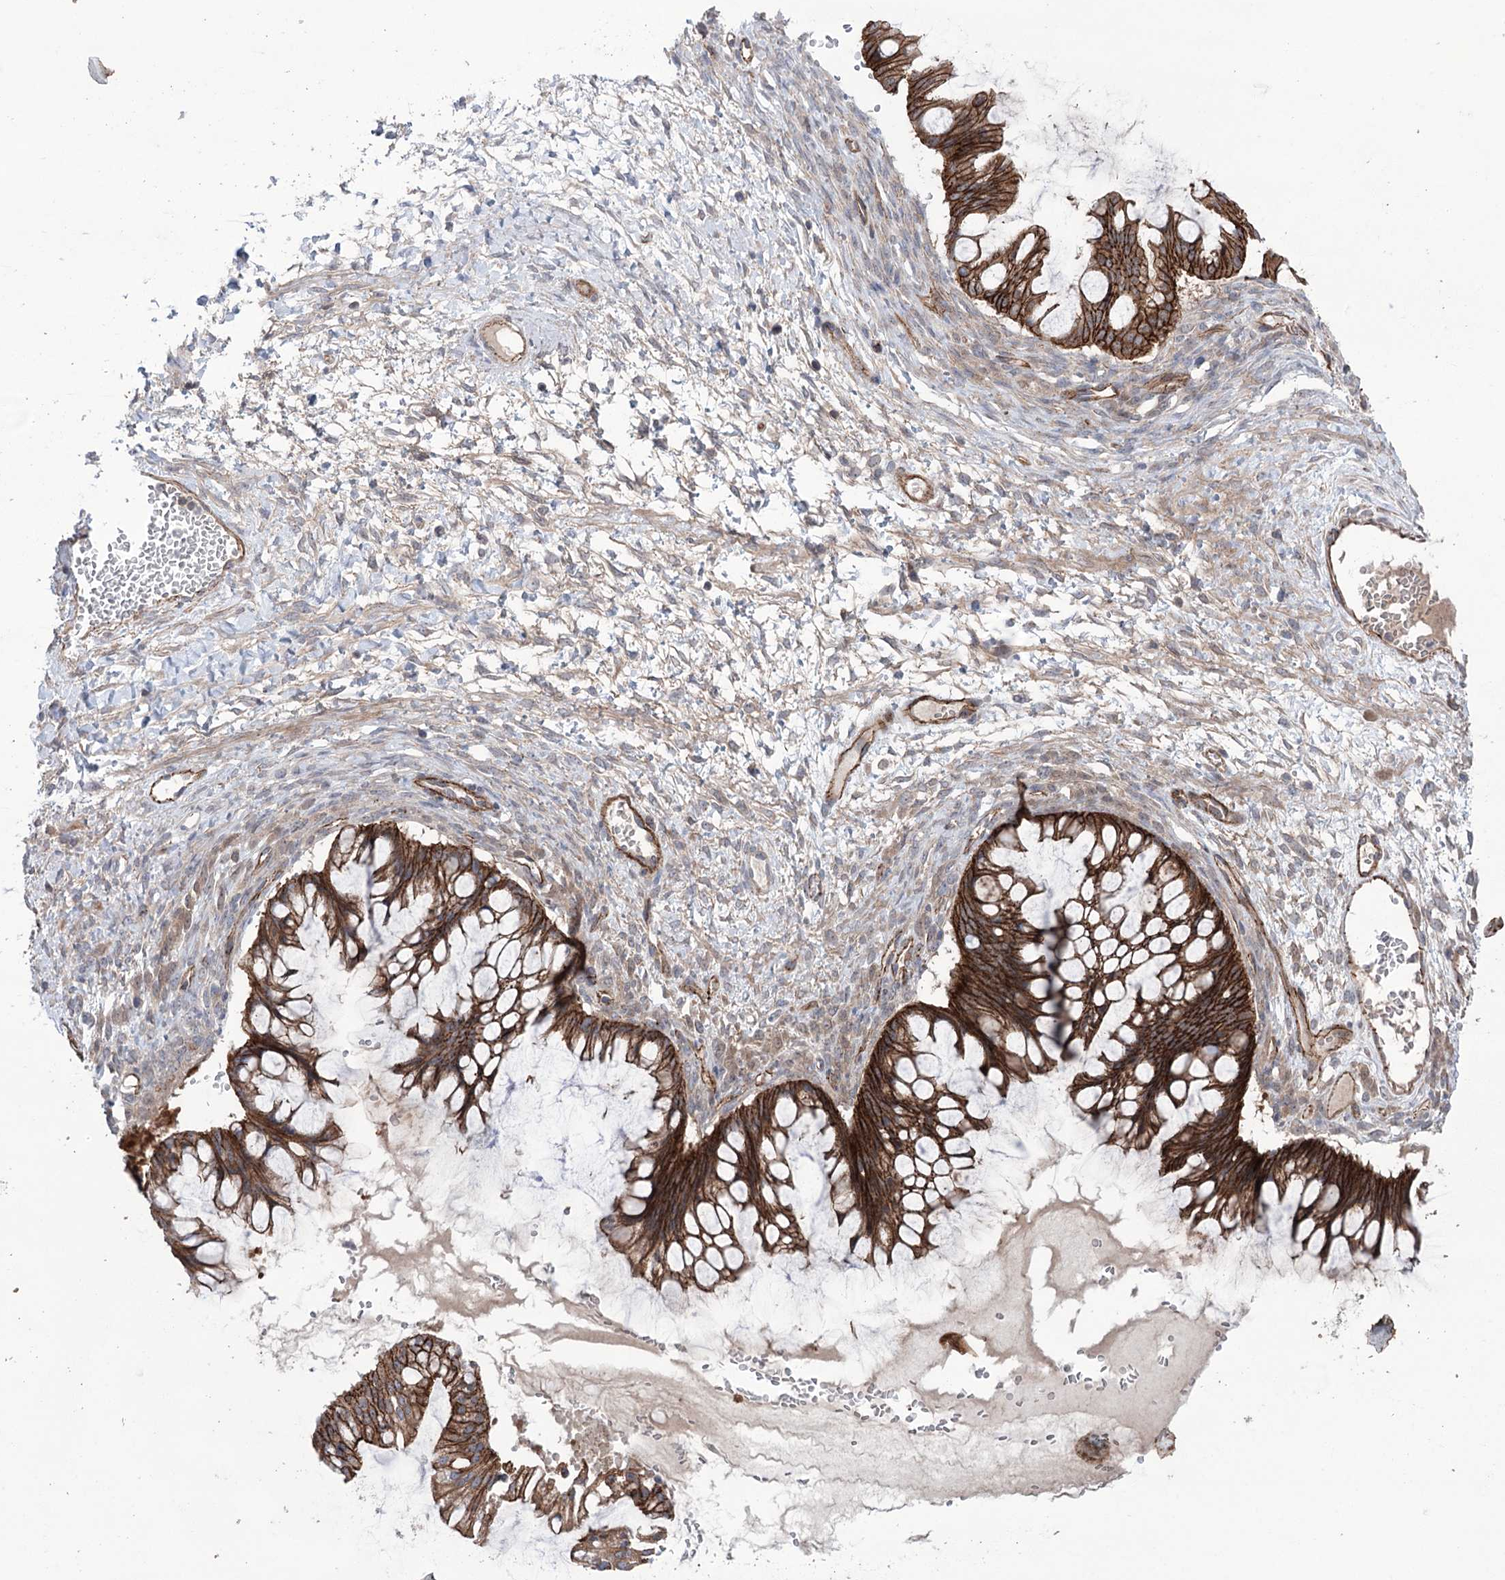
{"staining": {"intensity": "strong", "quantity": ">75%", "location": "cytoplasmic/membranous"}, "tissue": "ovarian cancer", "cell_type": "Tumor cells", "image_type": "cancer", "snomed": [{"axis": "morphology", "description": "Cystadenocarcinoma, mucinous, NOS"}, {"axis": "topography", "description": "Ovary"}], "caption": "Immunohistochemistry image of human ovarian cancer stained for a protein (brown), which reveals high levels of strong cytoplasmic/membranous positivity in about >75% of tumor cells.", "gene": "TRIM71", "patient": {"sex": "female", "age": 73}}